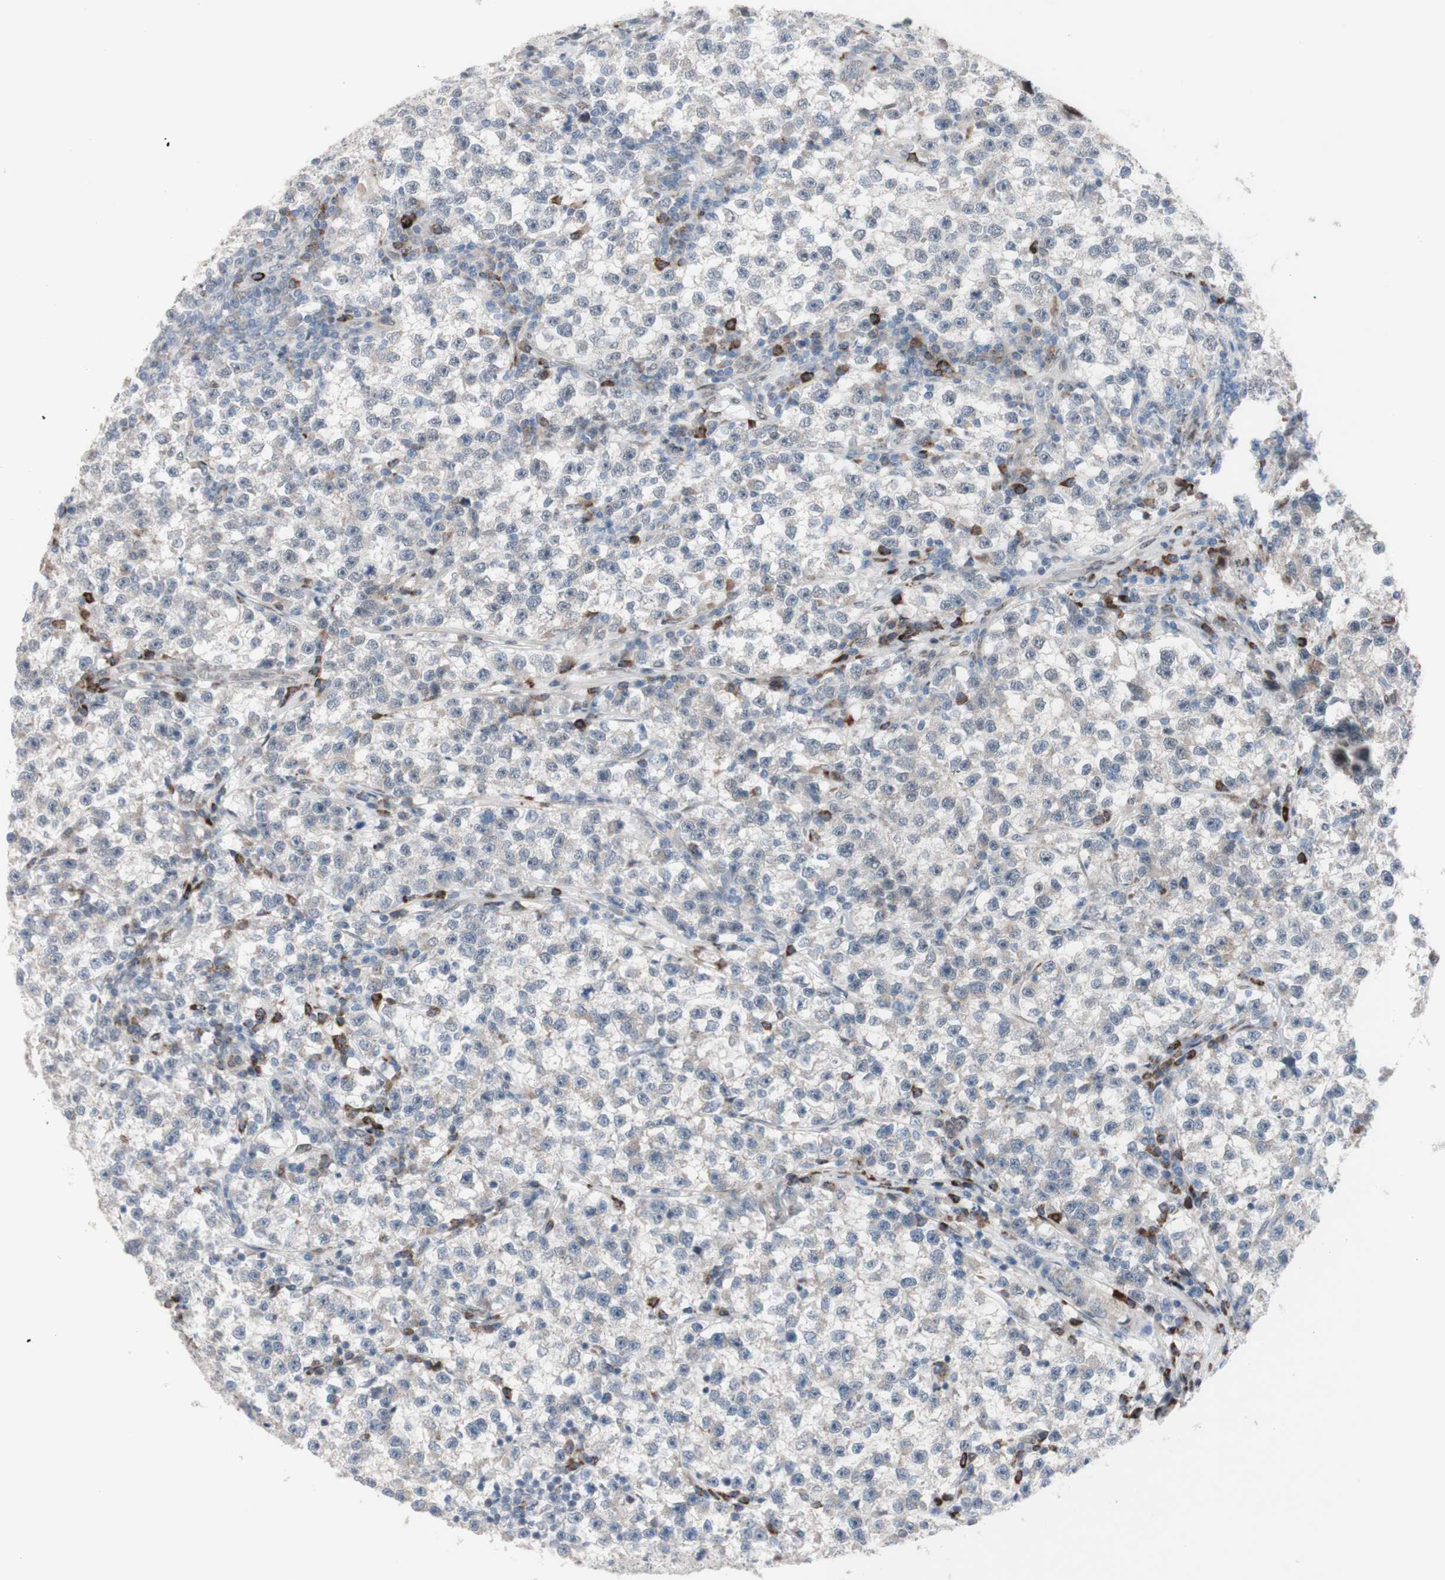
{"staining": {"intensity": "negative", "quantity": "none", "location": "none"}, "tissue": "testis cancer", "cell_type": "Tumor cells", "image_type": "cancer", "snomed": [{"axis": "morphology", "description": "Seminoma, NOS"}, {"axis": "topography", "description": "Testis"}], "caption": "Immunohistochemistry (IHC) image of seminoma (testis) stained for a protein (brown), which shows no positivity in tumor cells.", "gene": "PHTF2", "patient": {"sex": "male", "age": 22}}